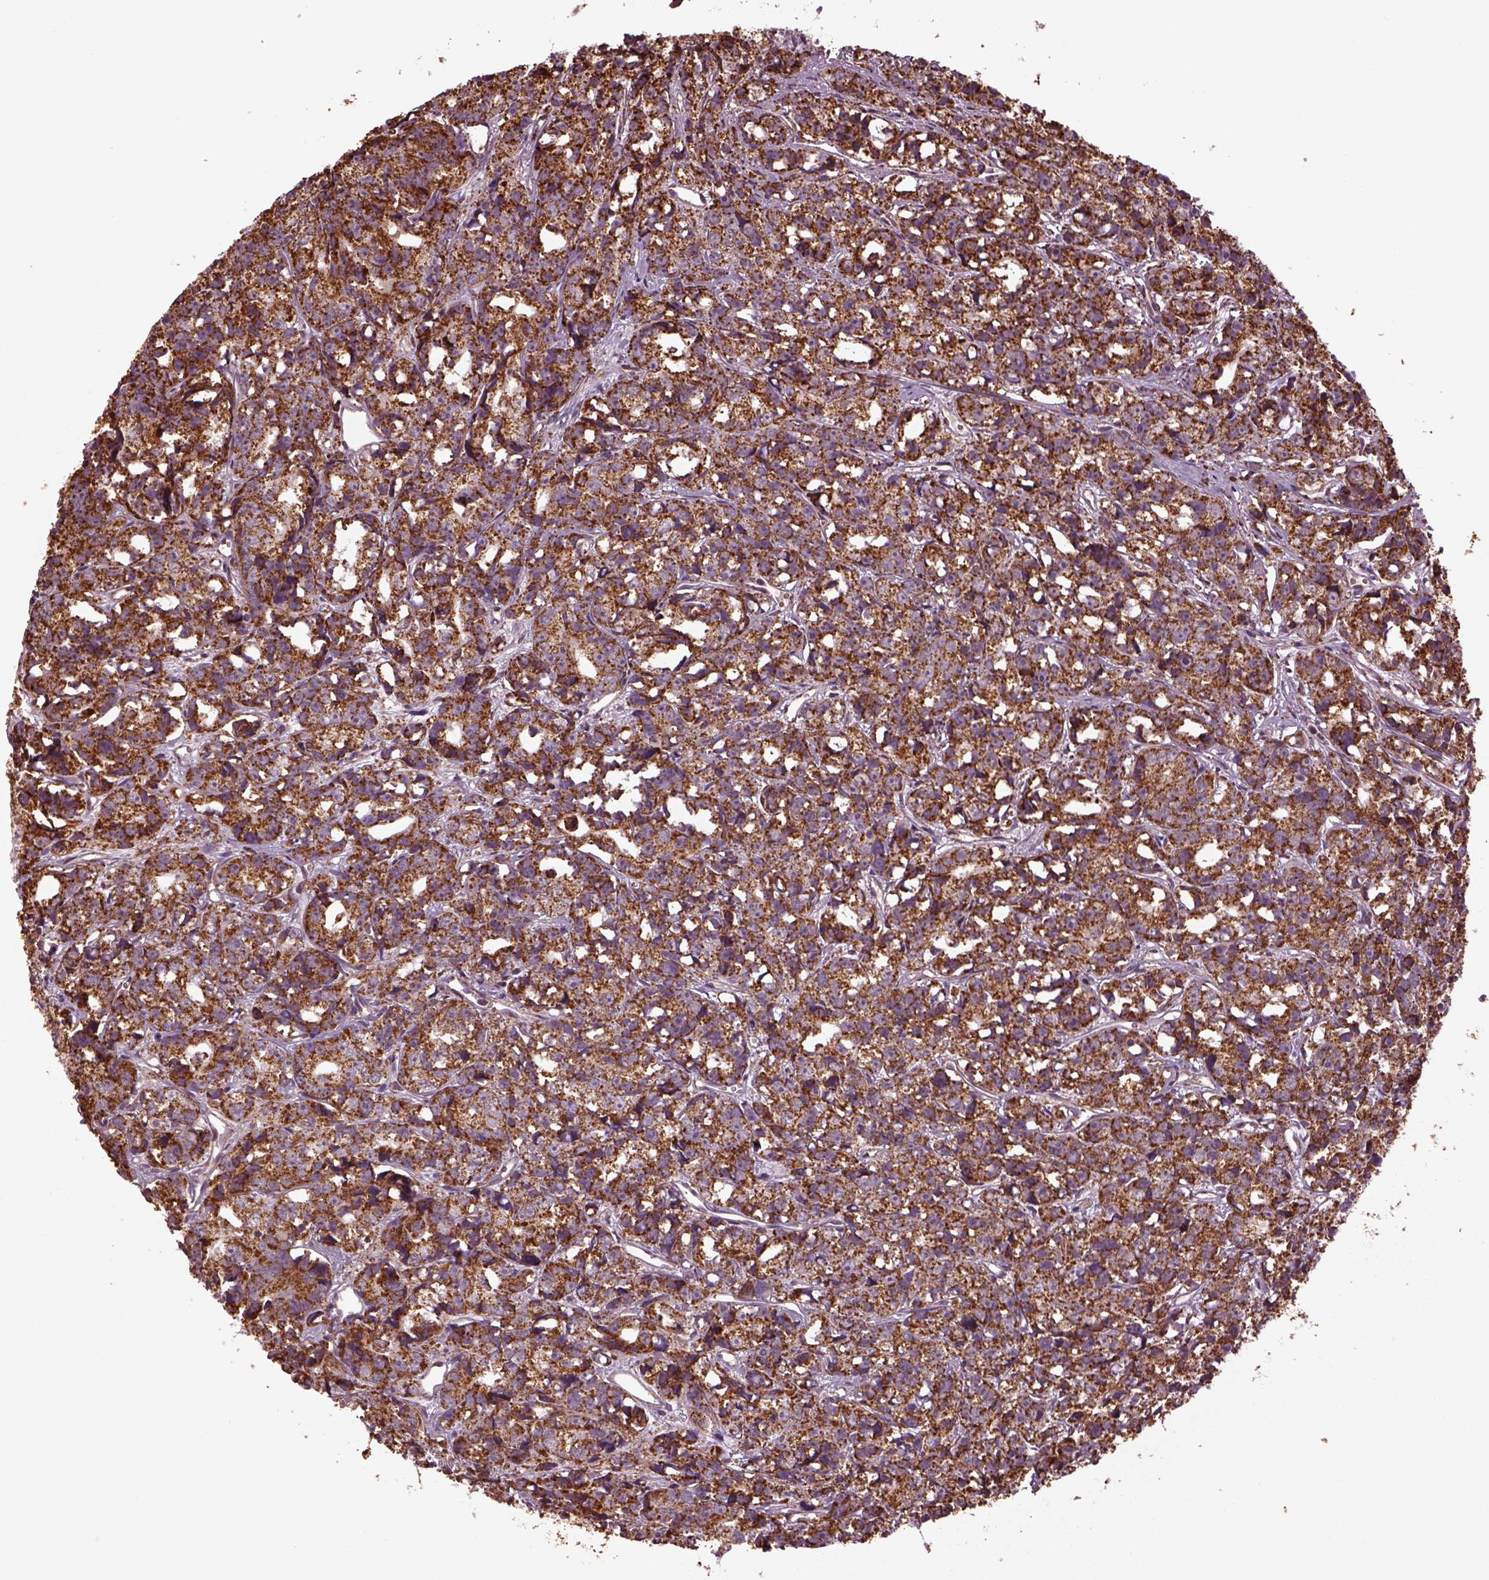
{"staining": {"intensity": "moderate", "quantity": ">75%", "location": "cytoplasmic/membranous"}, "tissue": "prostate cancer", "cell_type": "Tumor cells", "image_type": "cancer", "snomed": [{"axis": "morphology", "description": "Adenocarcinoma, High grade"}, {"axis": "topography", "description": "Prostate"}], "caption": "The immunohistochemical stain shows moderate cytoplasmic/membranous expression in tumor cells of prostate high-grade adenocarcinoma tissue.", "gene": "TMEM254", "patient": {"sex": "male", "age": 77}}